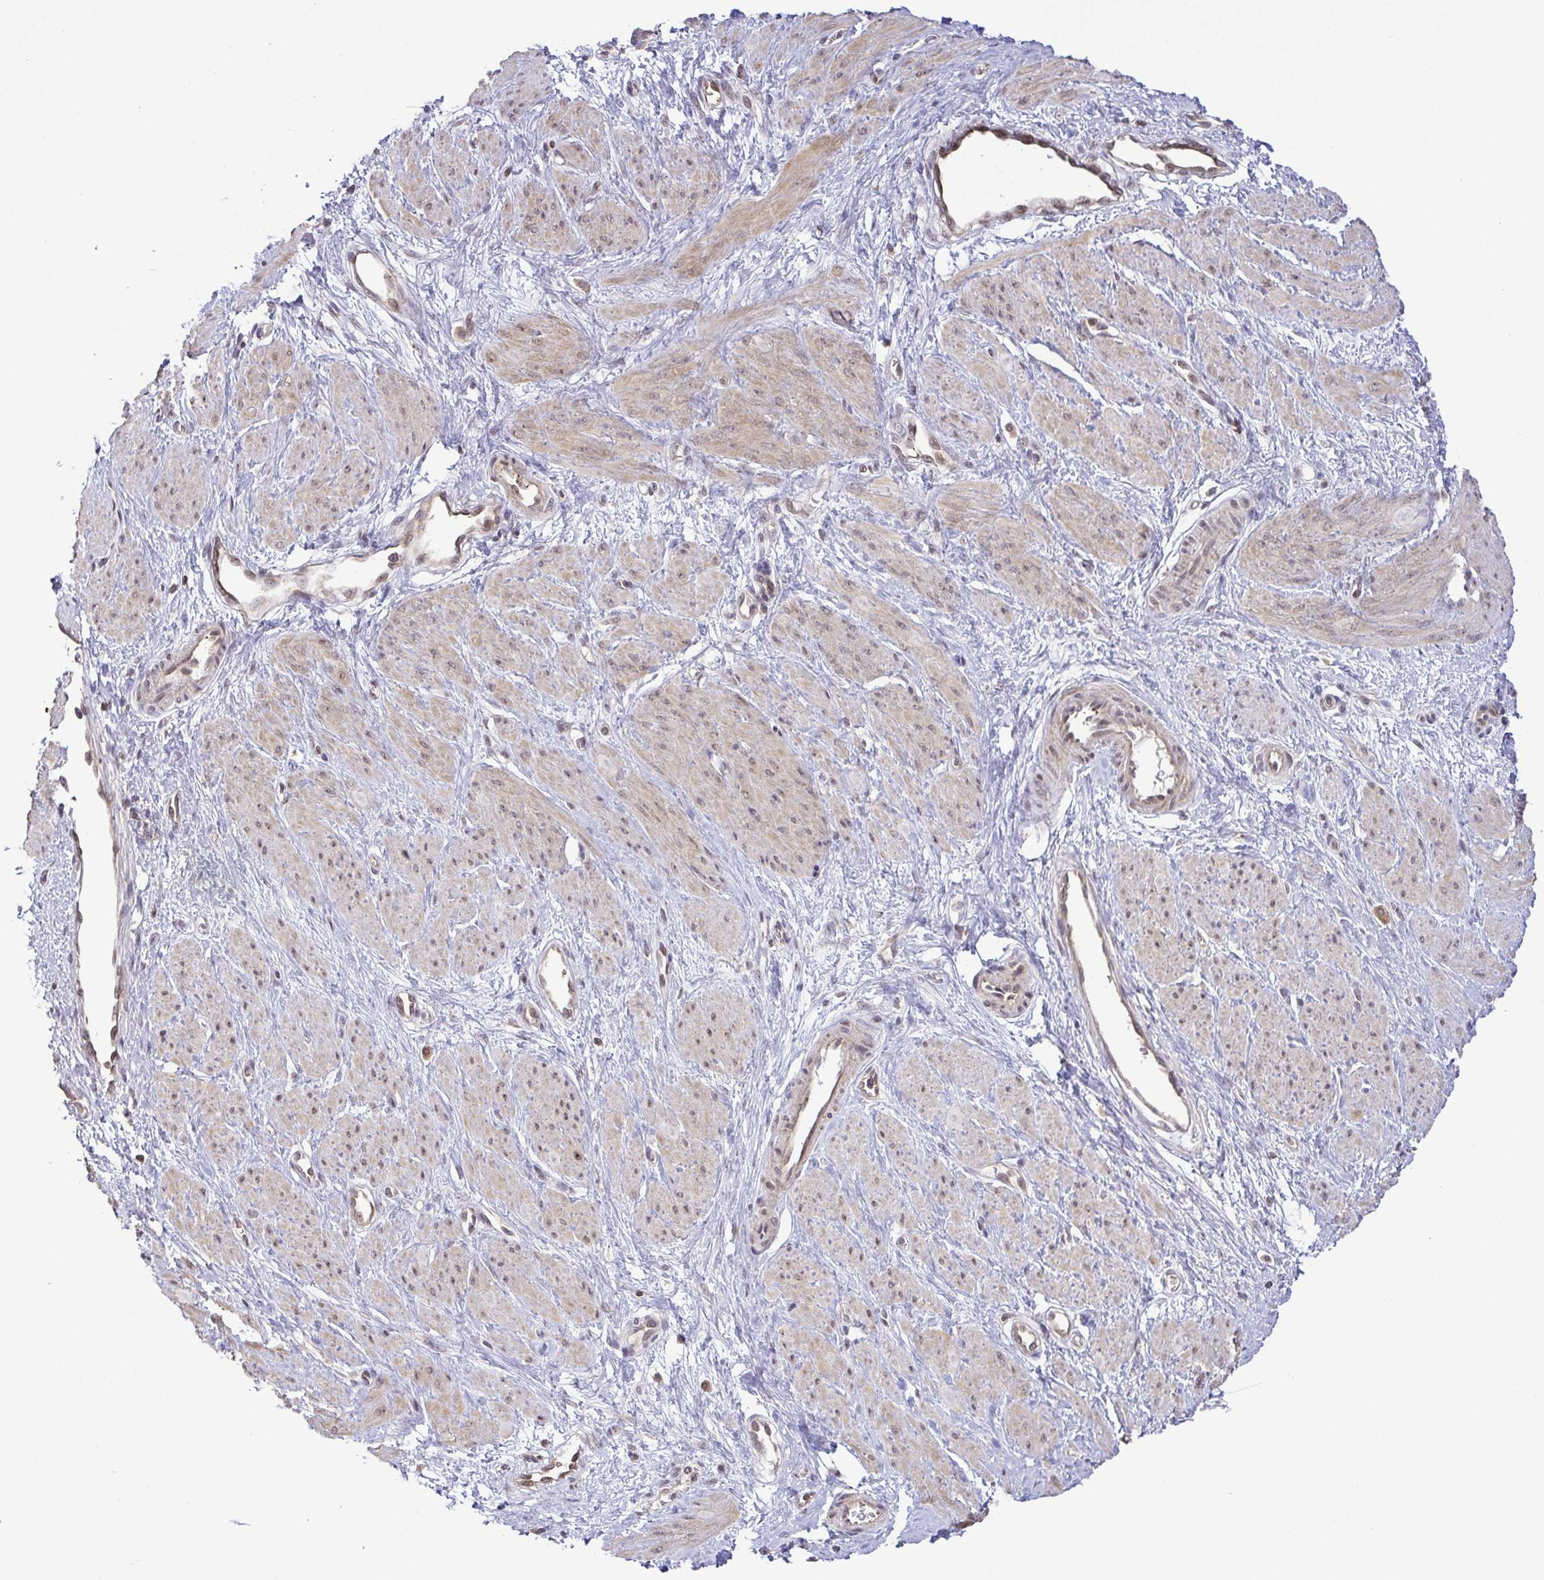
{"staining": {"intensity": "weak", "quantity": "25%-75%", "location": "cytoplasmic/membranous,nuclear"}, "tissue": "smooth muscle", "cell_type": "Smooth muscle cells", "image_type": "normal", "snomed": [{"axis": "morphology", "description": "Normal tissue, NOS"}, {"axis": "topography", "description": "Smooth muscle"}, {"axis": "topography", "description": "Uterus"}], "caption": "Immunohistochemistry photomicrograph of benign human smooth muscle stained for a protein (brown), which exhibits low levels of weak cytoplasmic/membranous,nuclear positivity in about 25%-75% of smooth muscle cells.", "gene": "RSL24D1", "patient": {"sex": "female", "age": 39}}